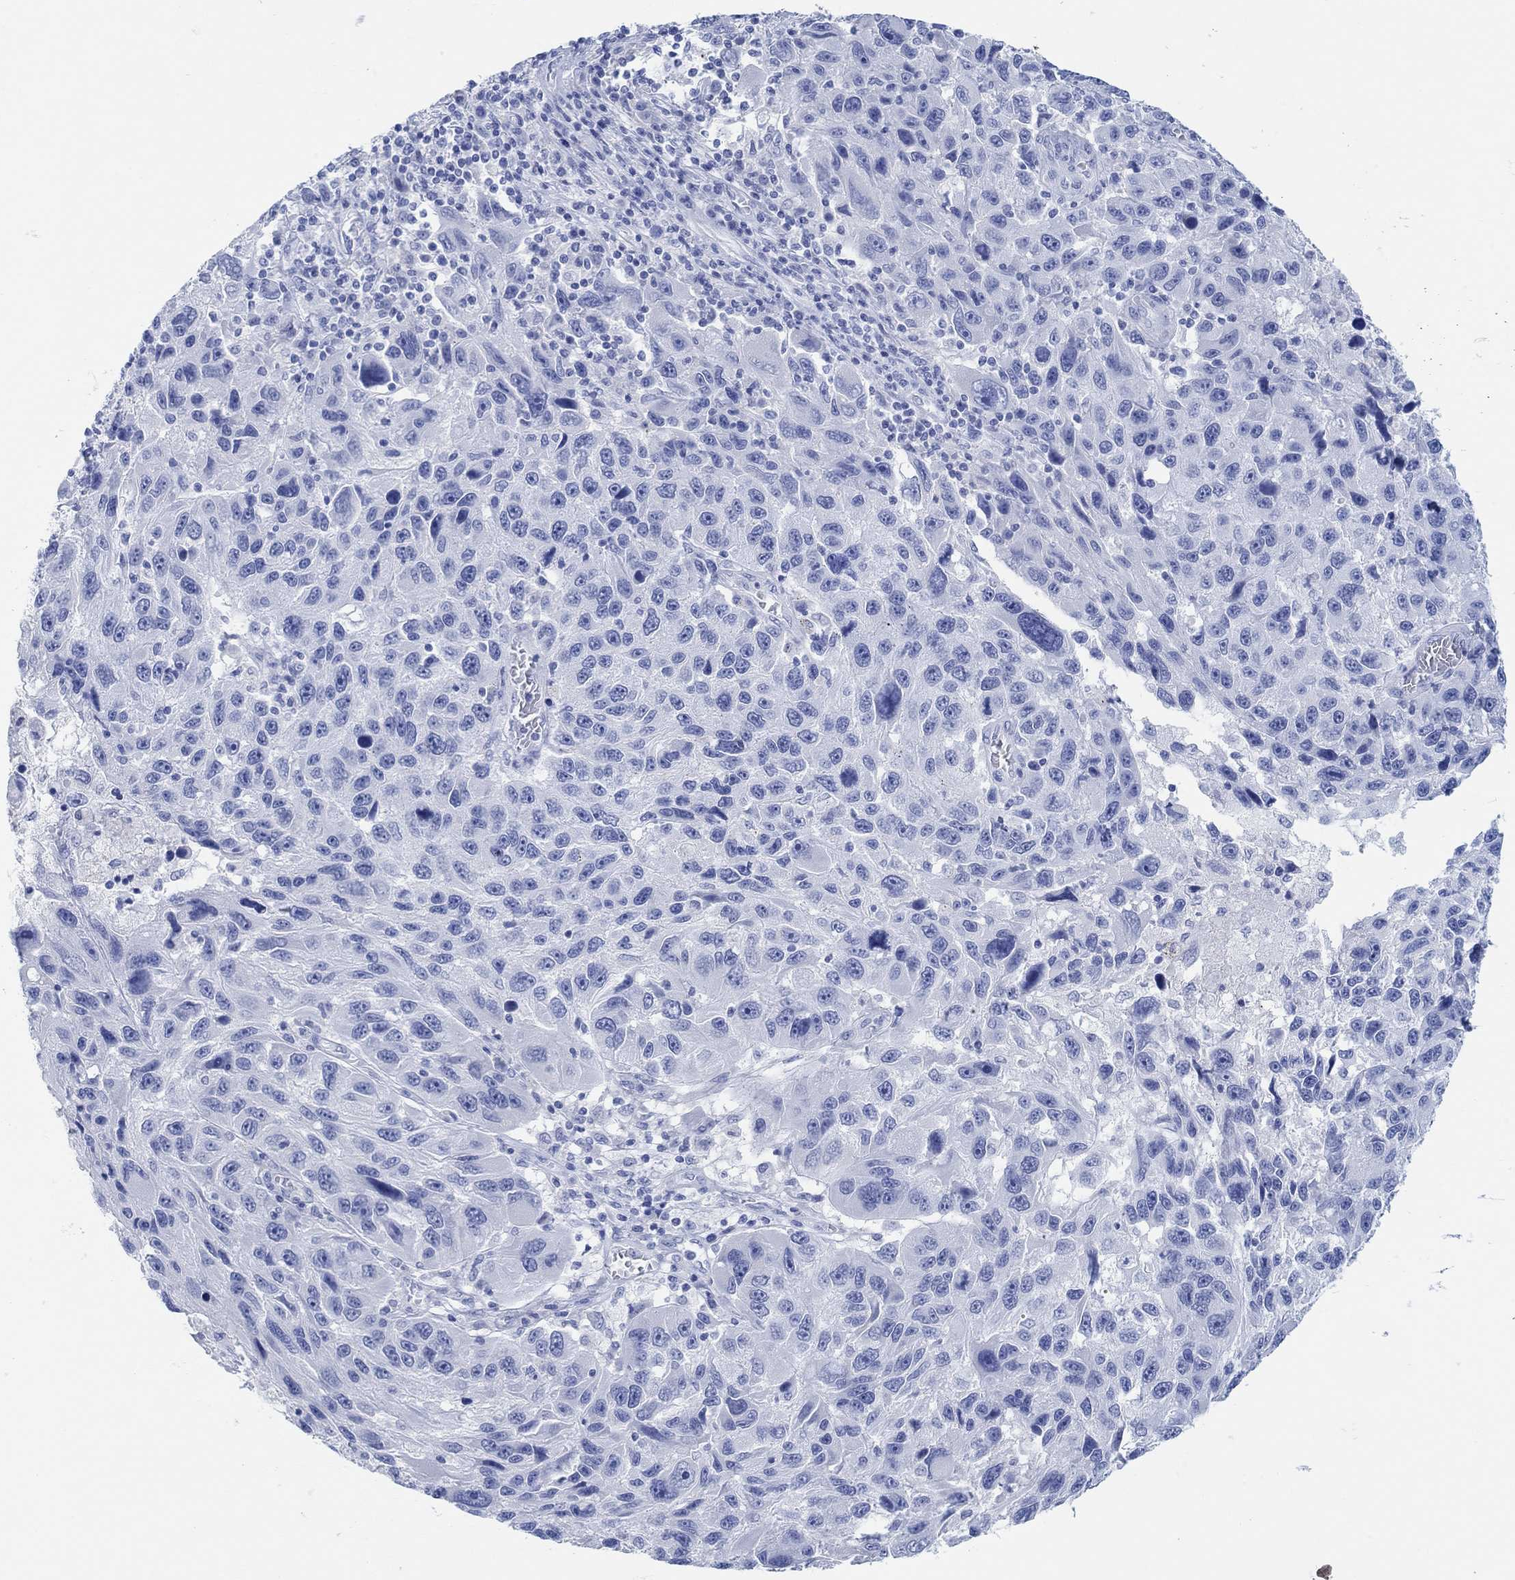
{"staining": {"intensity": "negative", "quantity": "none", "location": "none"}, "tissue": "melanoma", "cell_type": "Tumor cells", "image_type": "cancer", "snomed": [{"axis": "morphology", "description": "Malignant melanoma, NOS"}, {"axis": "topography", "description": "Skin"}], "caption": "Immunohistochemical staining of melanoma reveals no significant staining in tumor cells. Brightfield microscopy of immunohistochemistry stained with DAB (3,3'-diaminobenzidine) (brown) and hematoxylin (blue), captured at high magnification.", "gene": "AK8", "patient": {"sex": "male", "age": 53}}